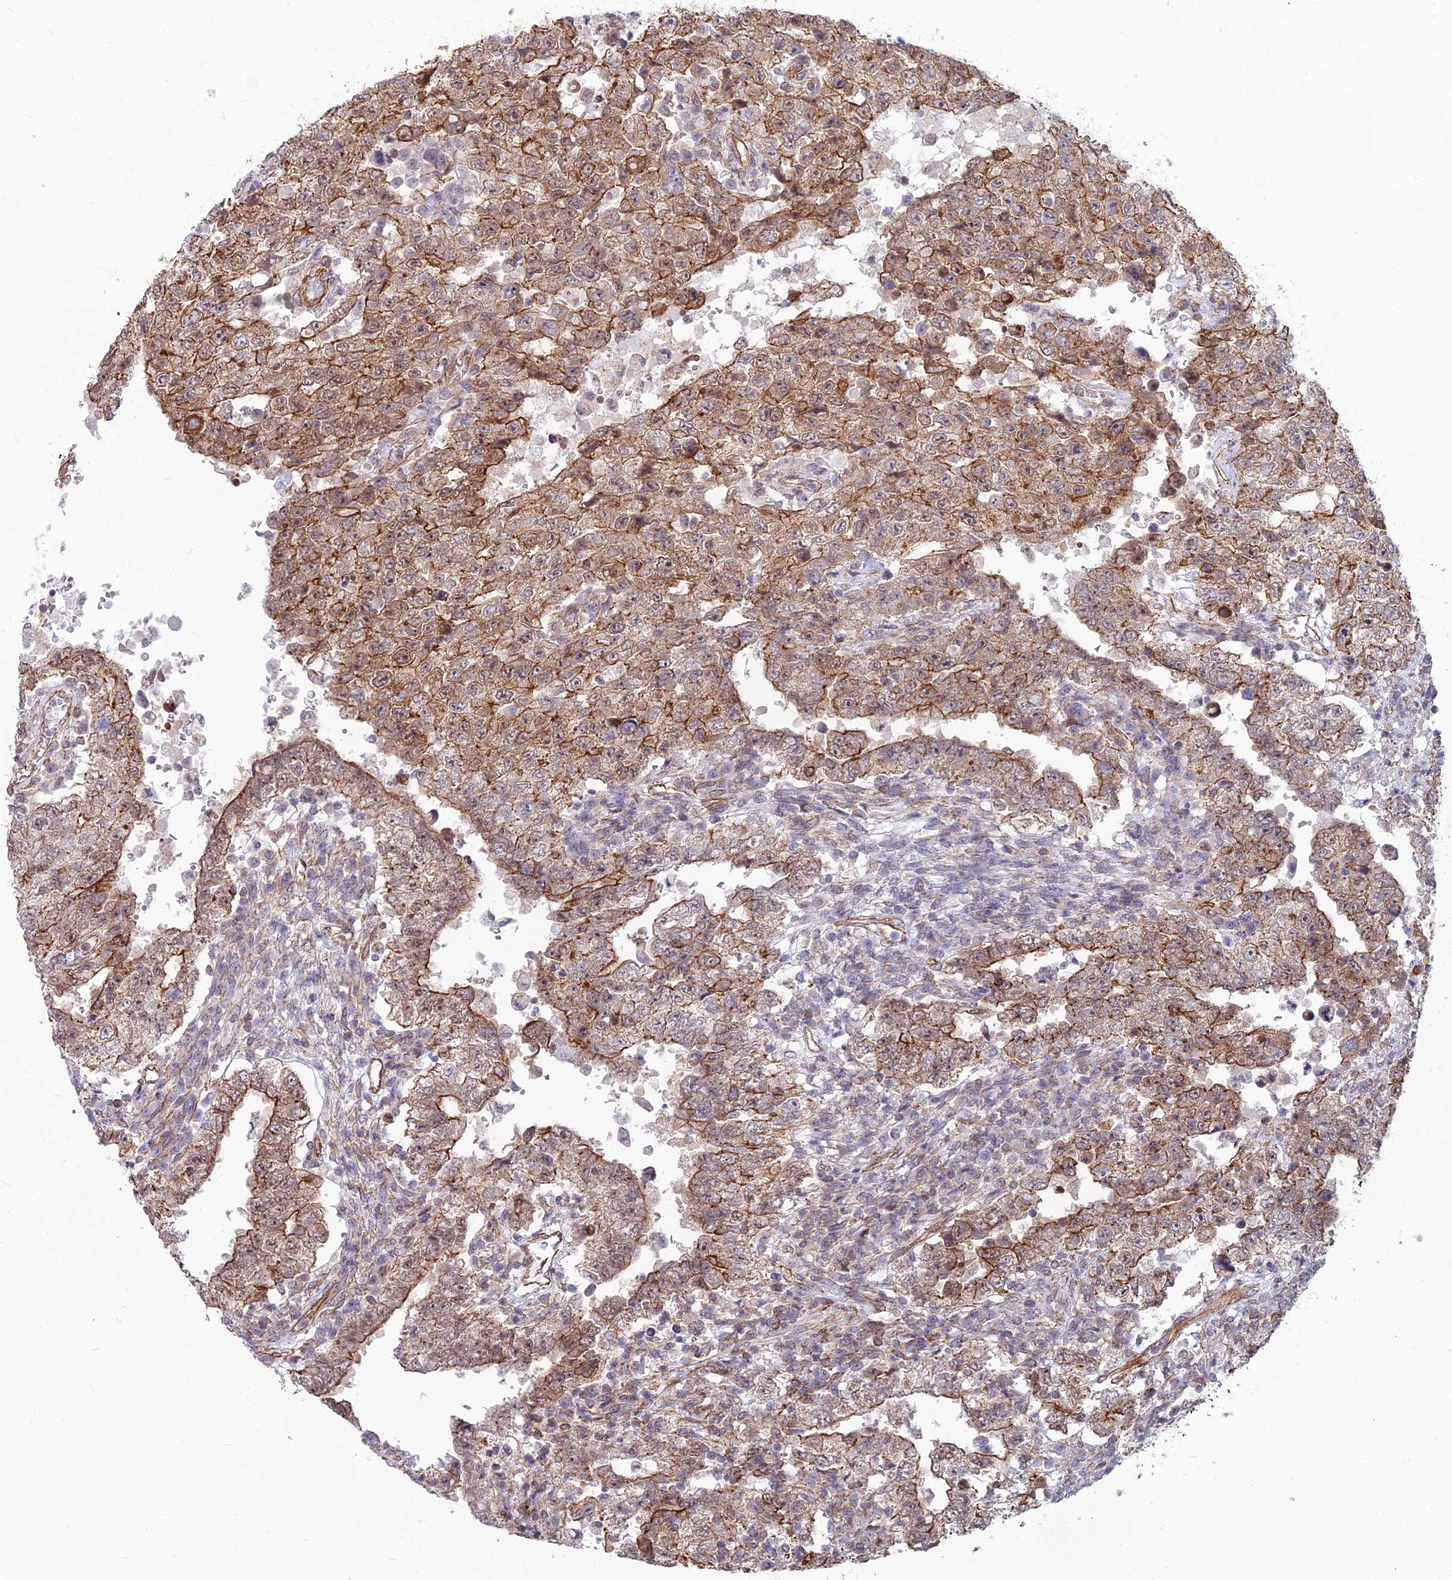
{"staining": {"intensity": "moderate", "quantity": ">75%", "location": "cytoplasmic/membranous,nuclear"}, "tissue": "testis cancer", "cell_type": "Tumor cells", "image_type": "cancer", "snomed": [{"axis": "morphology", "description": "Carcinoma, Embryonal, NOS"}, {"axis": "topography", "description": "Testis"}], "caption": "Testis embryonal carcinoma stained with immunohistochemistry (IHC) reveals moderate cytoplasmic/membranous and nuclear staining in approximately >75% of tumor cells.", "gene": "YJU2", "patient": {"sex": "male", "age": 26}}